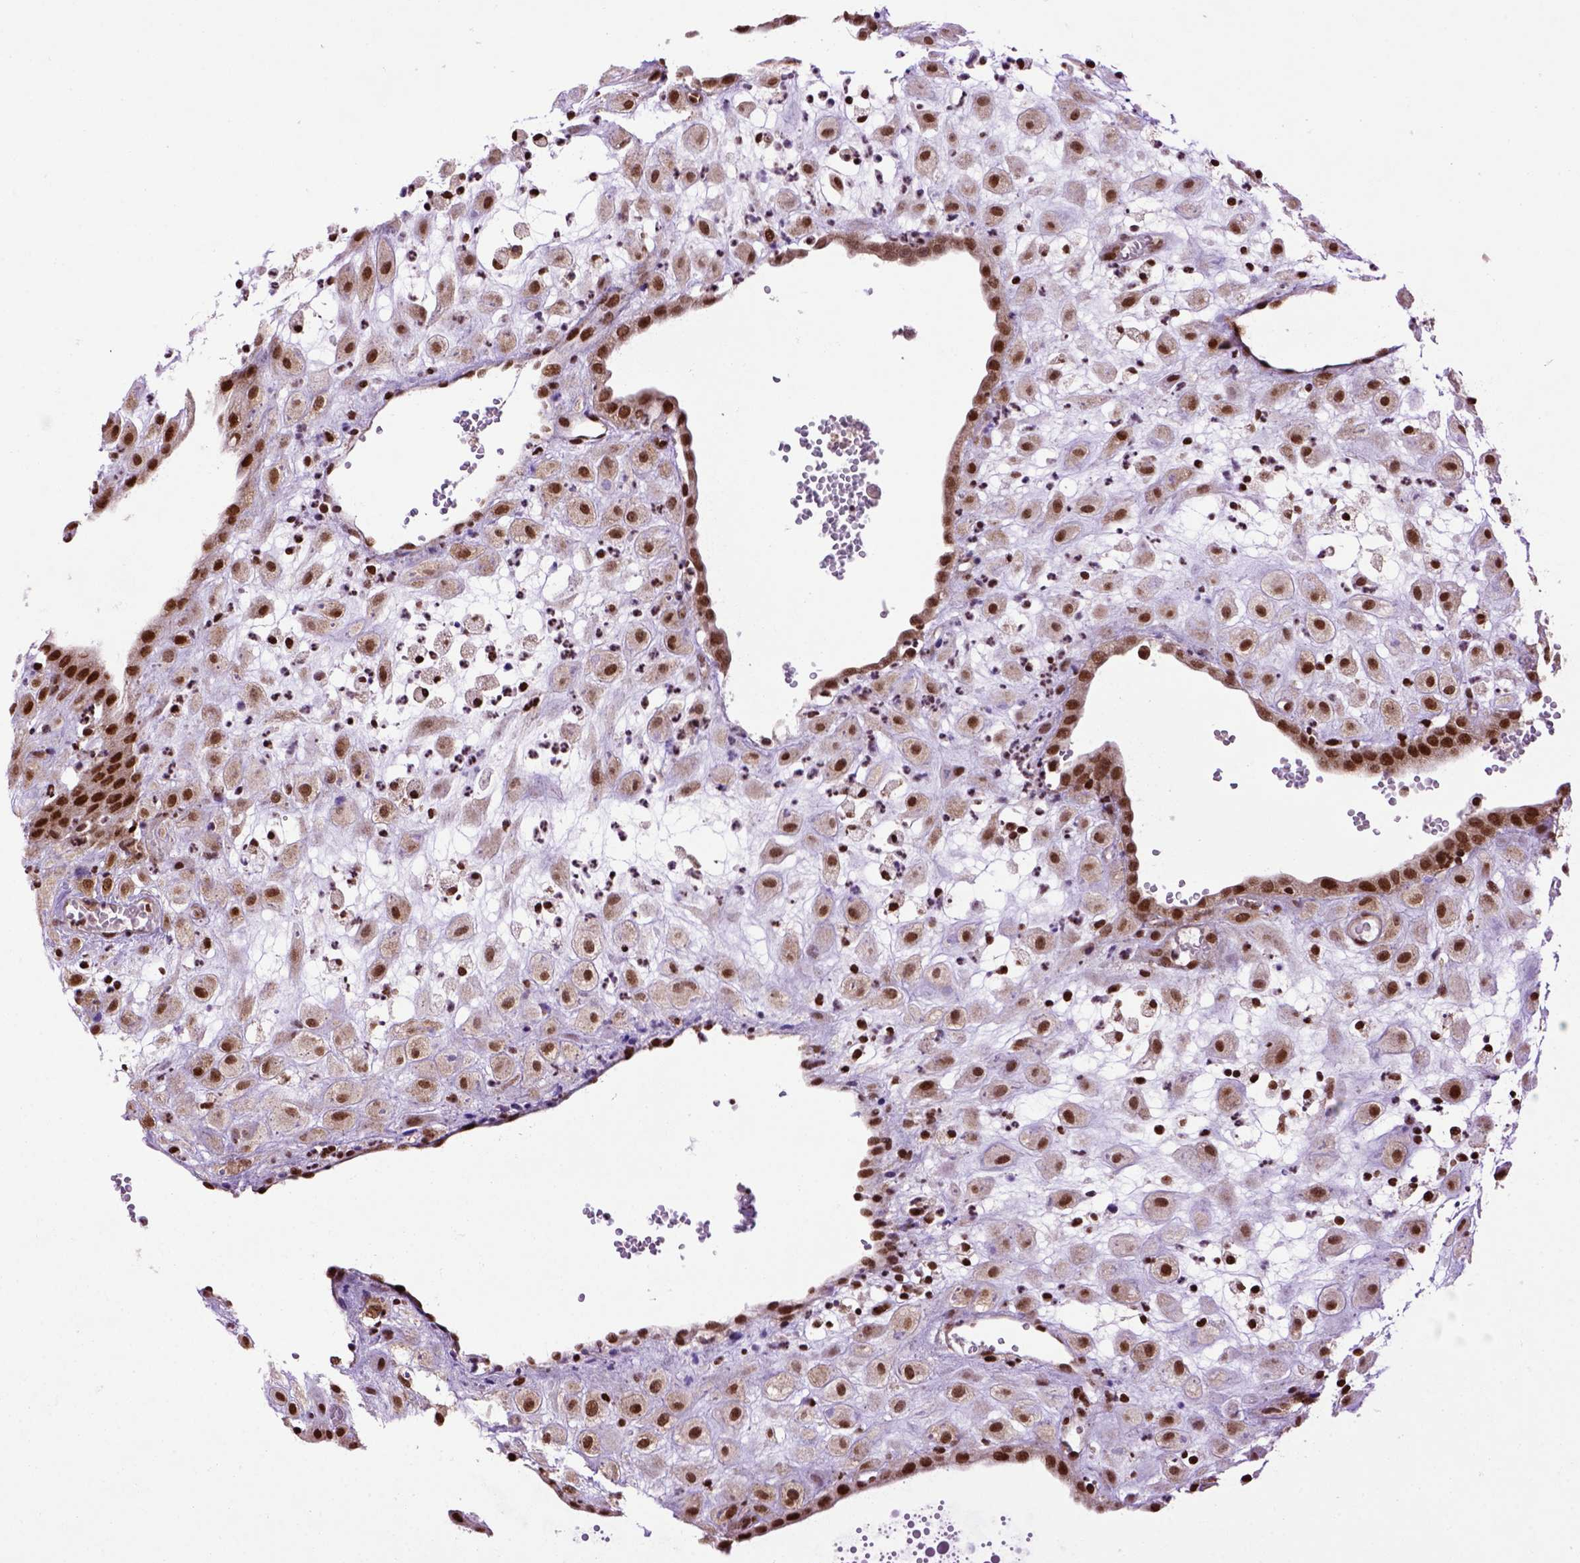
{"staining": {"intensity": "strong", "quantity": ">75%", "location": "nuclear"}, "tissue": "placenta", "cell_type": "Decidual cells", "image_type": "normal", "snomed": [{"axis": "morphology", "description": "Normal tissue, NOS"}, {"axis": "topography", "description": "Placenta"}], "caption": "A brown stain shows strong nuclear positivity of a protein in decidual cells of unremarkable placenta.", "gene": "CELF1", "patient": {"sex": "female", "age": 24}}